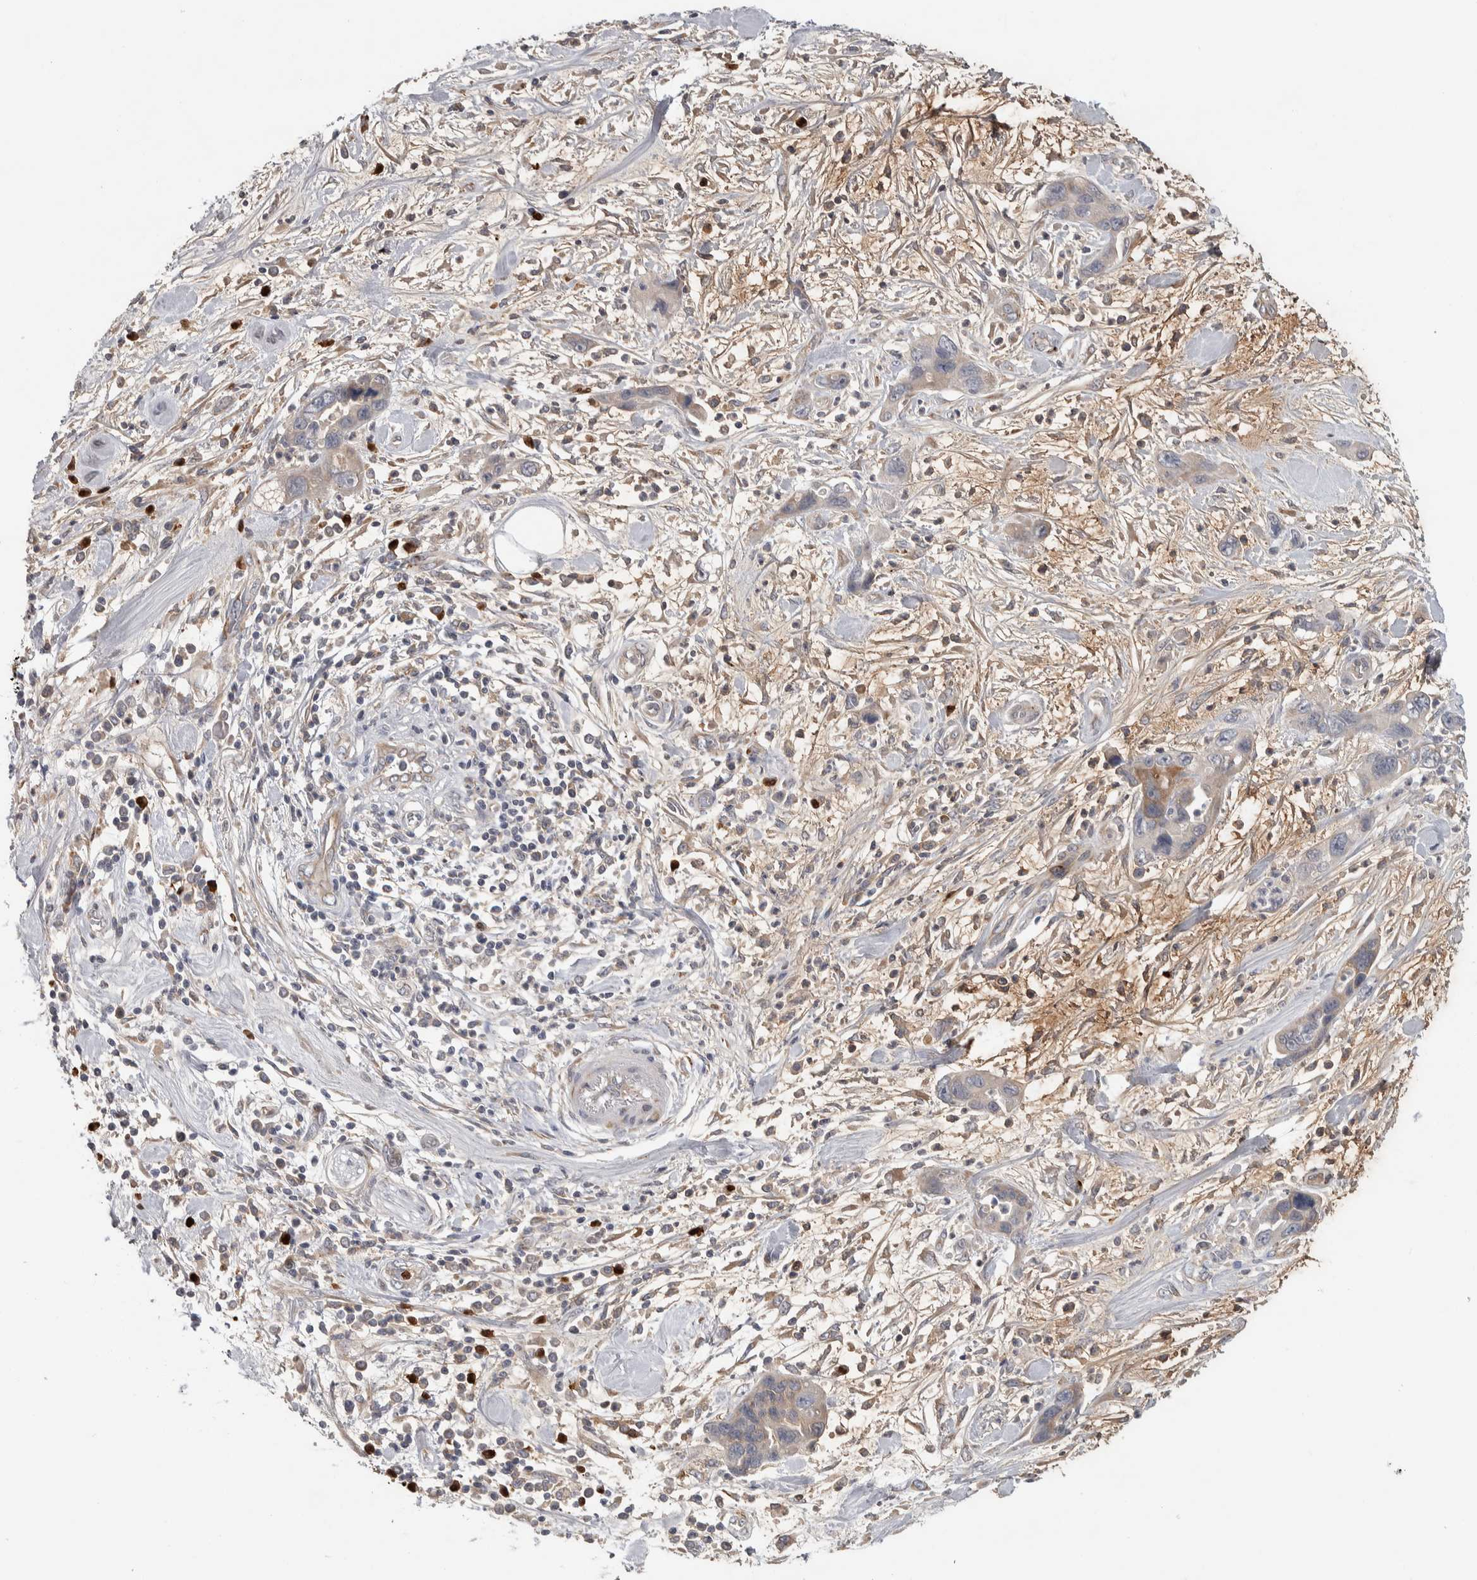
{"staining": {"intensity": "negative", "quantity": "none", "location": "none"}, "tissue": "pancreatic cancer", "cell_type": "Tumor cells", "image_type": "cancer", "snomed": [{"axis": "morphology", "description": "Adenocarcinoma, NOS"}, {"axis": "topography", "description": "Pancreas"}], "caption": "This is an immunohistochemistry image of pancreatic cancer (adenocarcinoma). There is no positivity in tumor cells.", "gene": "ADPRM", "patient": {"sex": "female", "age": 70}}